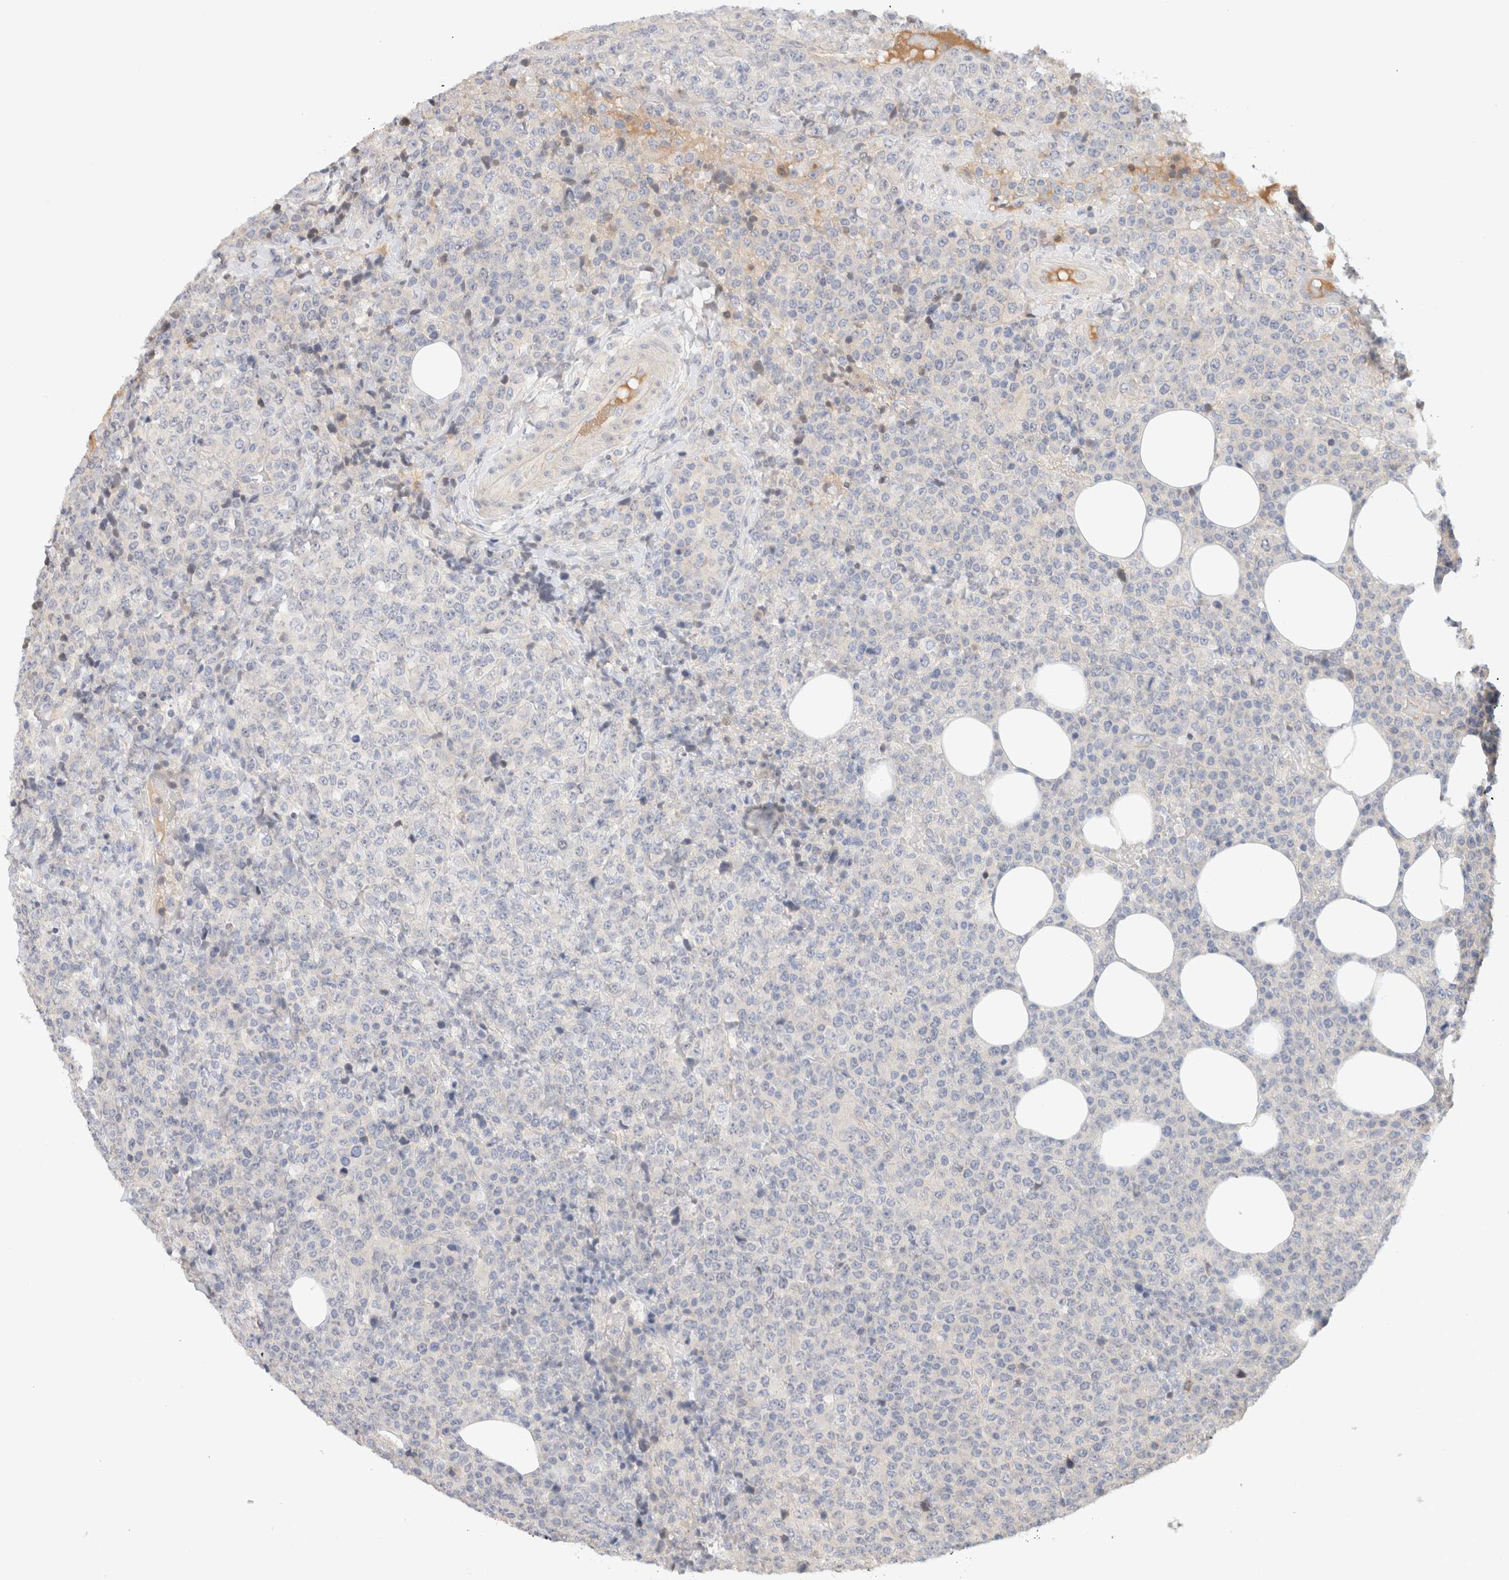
{"staining": {"intensity": "negative", "quantity": "none", "location": "none"}, "tissue": "lymphoma", "cell_type": "Tumor cells", "image_type": "cancer", "snomed": [{"axis": "morphology", "description": "Malignant lymphoma, non-Hodgkin's type, High grade"}, {"axis": "topography", "description": "Lymph node"}], "caption": "The IHC image has no significant staining in tumor cells of lymphoma tissue.", "gene": "SPRTN", "patient": {"sex": "male", "age": 13}}